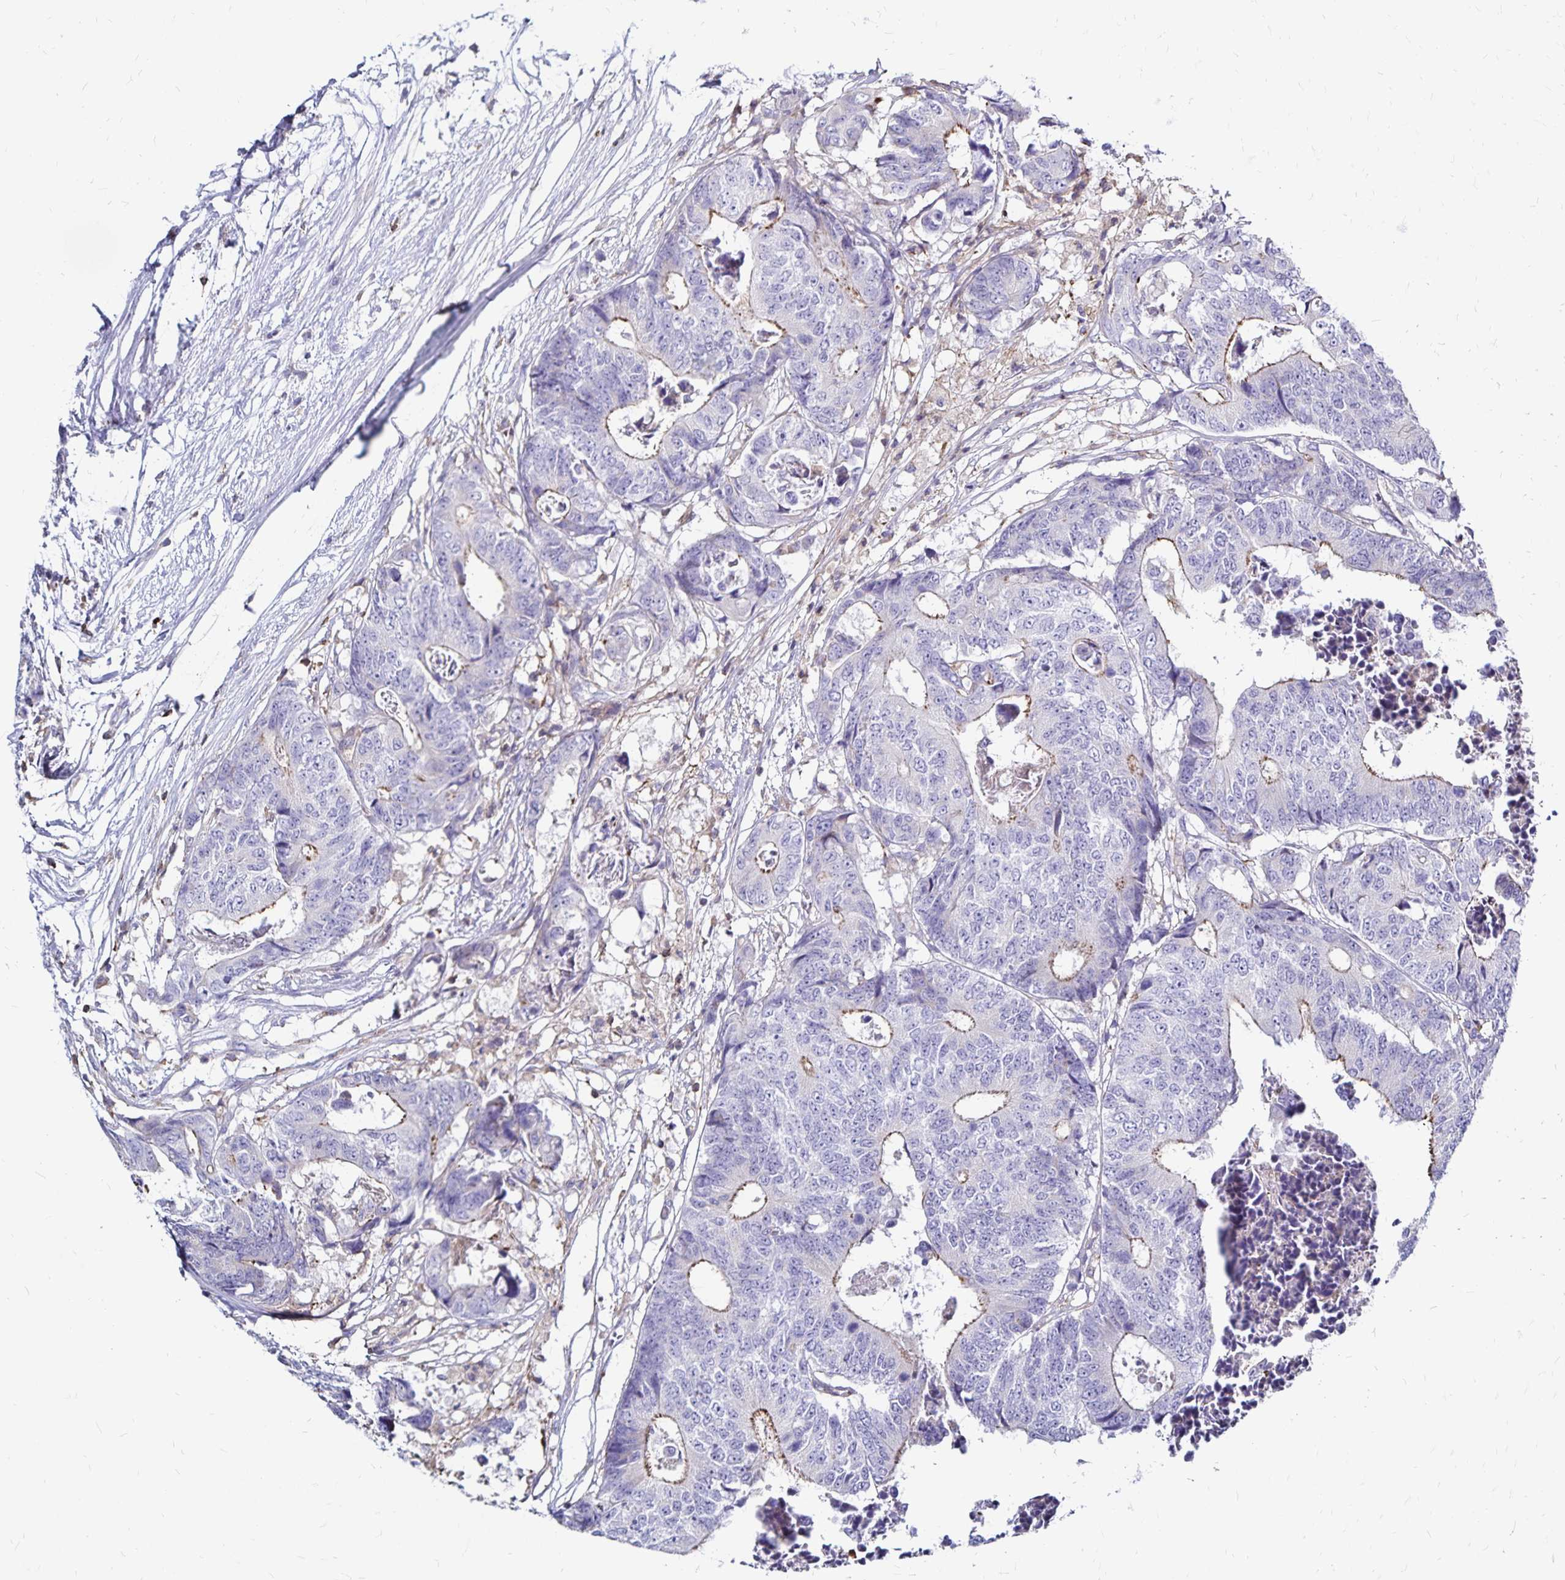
{"staining": {"intensity": "negative", "quantity": "none", "location": "none"}, "tissue": "colorectal cancer", "cell_type": "Tumor cells", "image_type": "cancer", "snomed": [{"axis": "morphology", "description": "Adenocarcinoma, NOS"}, {"axis": "topography", "description": "Colon"}], "caption": "DAB (3,3'-diaminobenzidine) immunohistochemical staining of colorectal cancer (adenocarcinoma) demonstrates no significant expression in tumor cells.", "gene": "NAGPA", "patient": {"sex": "female", "age": 48}}